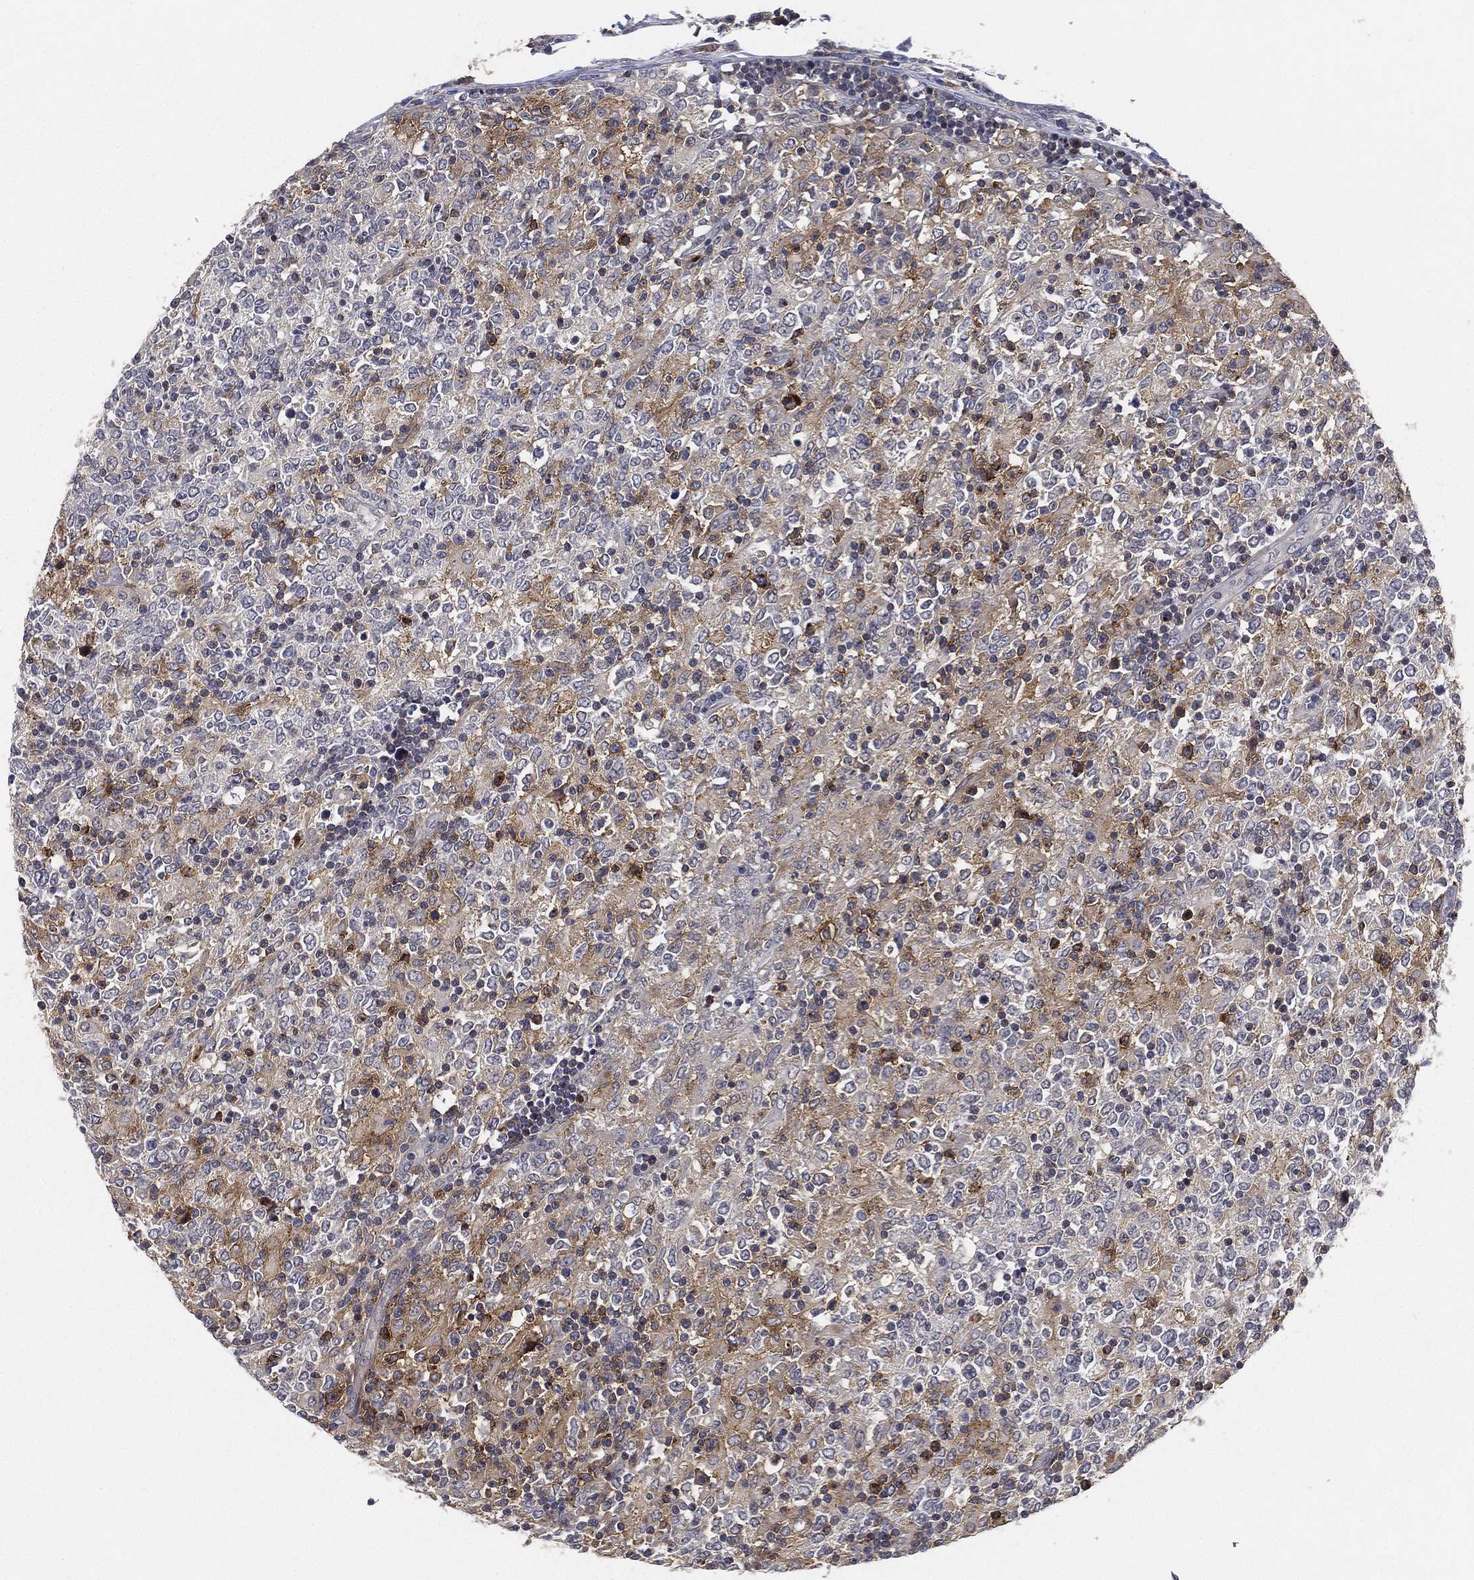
{"staining": {"intensity": "negative", "quantity": "none", "location": "none"}, "tissue": "lymphoma", "cell_type": "Tumor cells", "image_type": "cancer", "snomed": [{"axis": "morphology", "description": "Malignant lymphoma, non-Hodgkin's type, High grade"}, {"axis": "topography", "description": "Lymph node"}], "caption": "IHC histopathology image of human lymphoma stained for a protein (brown), which exhibits no expression in tumor cells.", "gene": "CFAP251", "patient": {"sex": "female", "age": 84}}